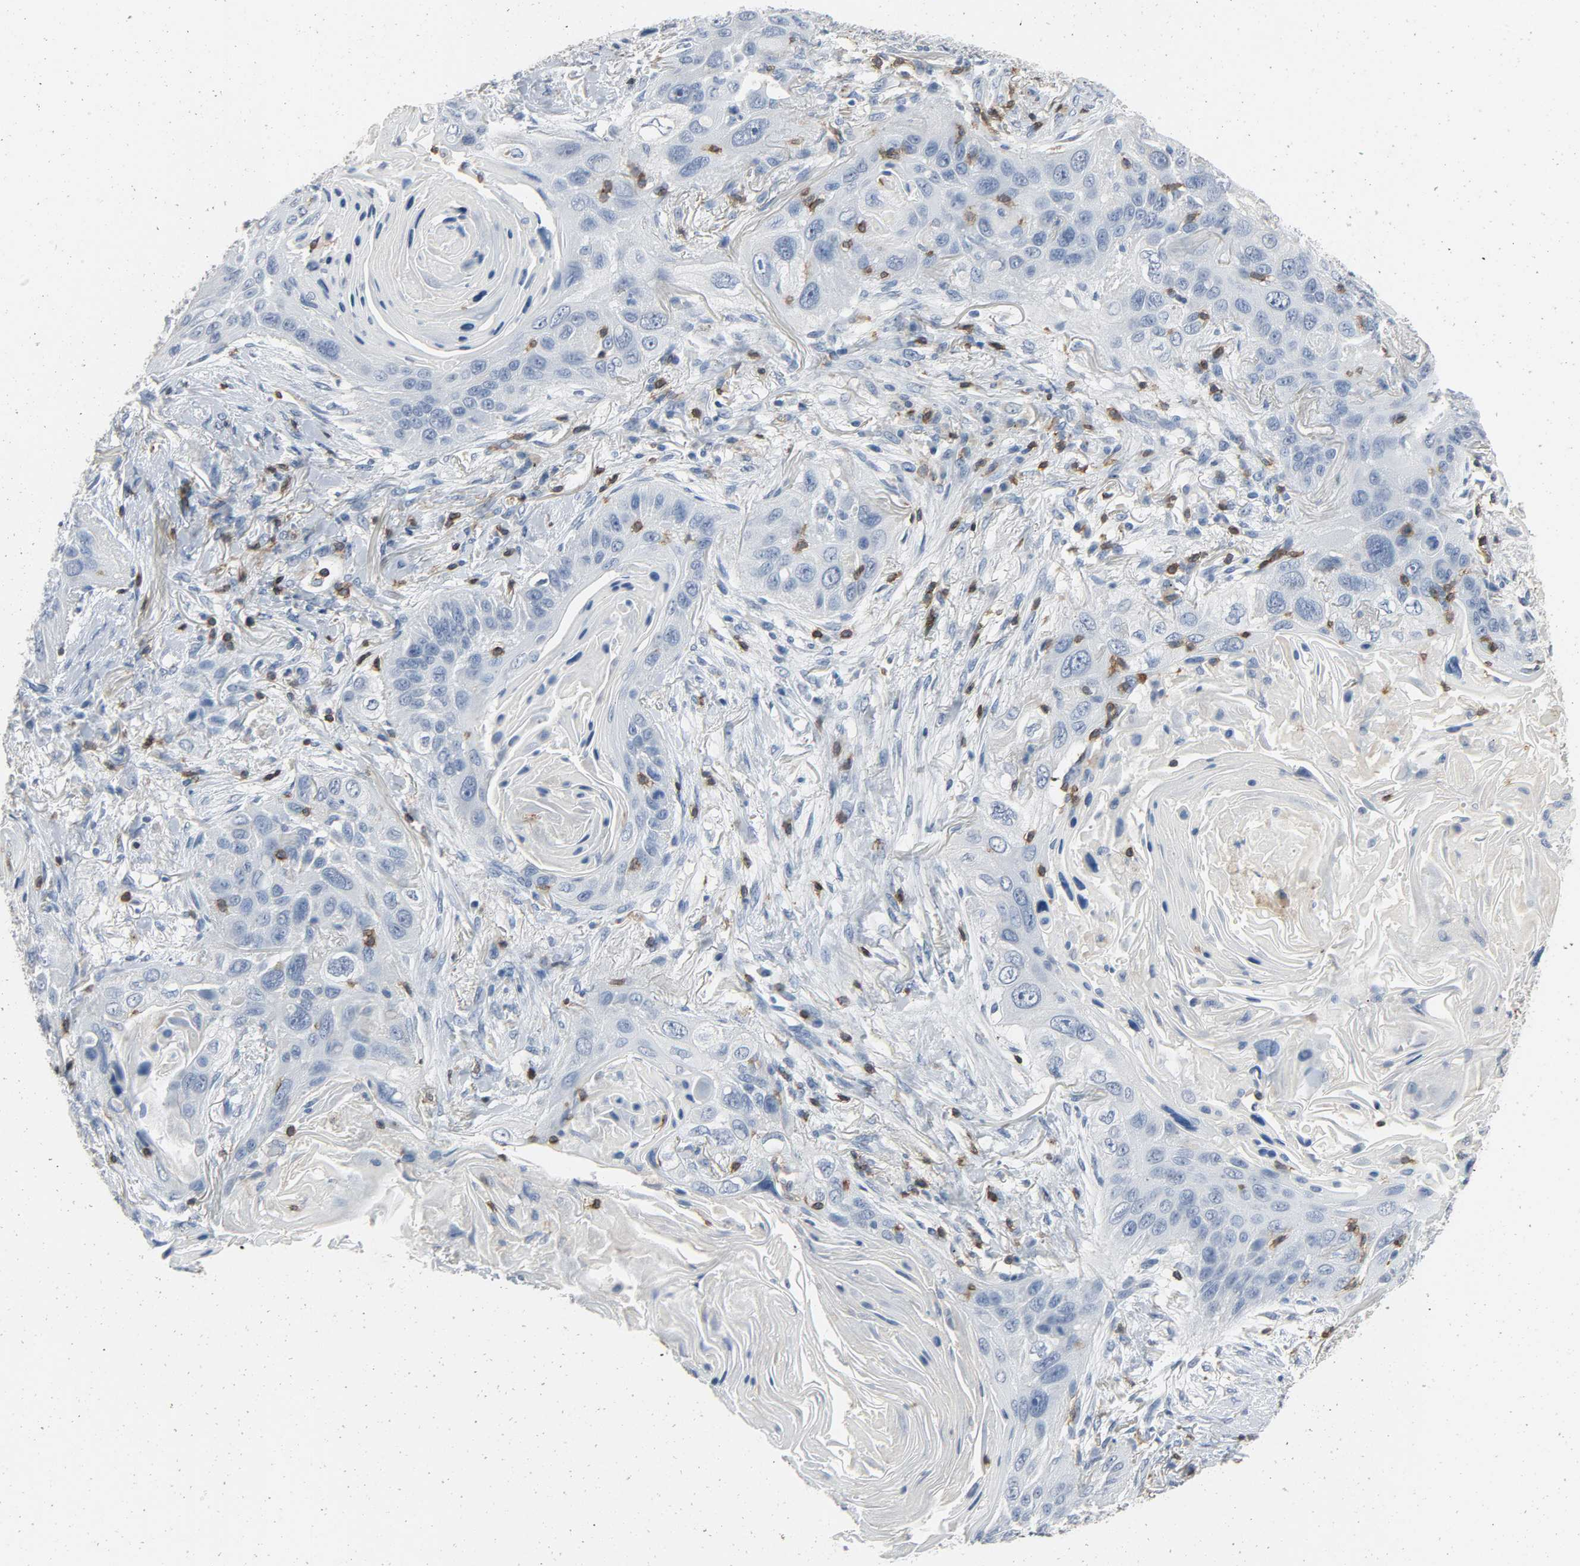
{"staining": {"intensity": "negative", "quantity": "none", "location": "none"}, "tissue": "lung cancer", "cell_type": "Tumor cells", "image_type": "cancer", "snomed": [{"axis": "morphology", "description": "Squamous cell carcinoma, NOS"}, {"axis": "topography", "description": "Lung"}], "caption": "Micrograph shows no protein staining in tumor cells of lung squamous cell carcinoma tissue.", "gene": "LCK", "patient": {"sex": "female", "age": 67}}